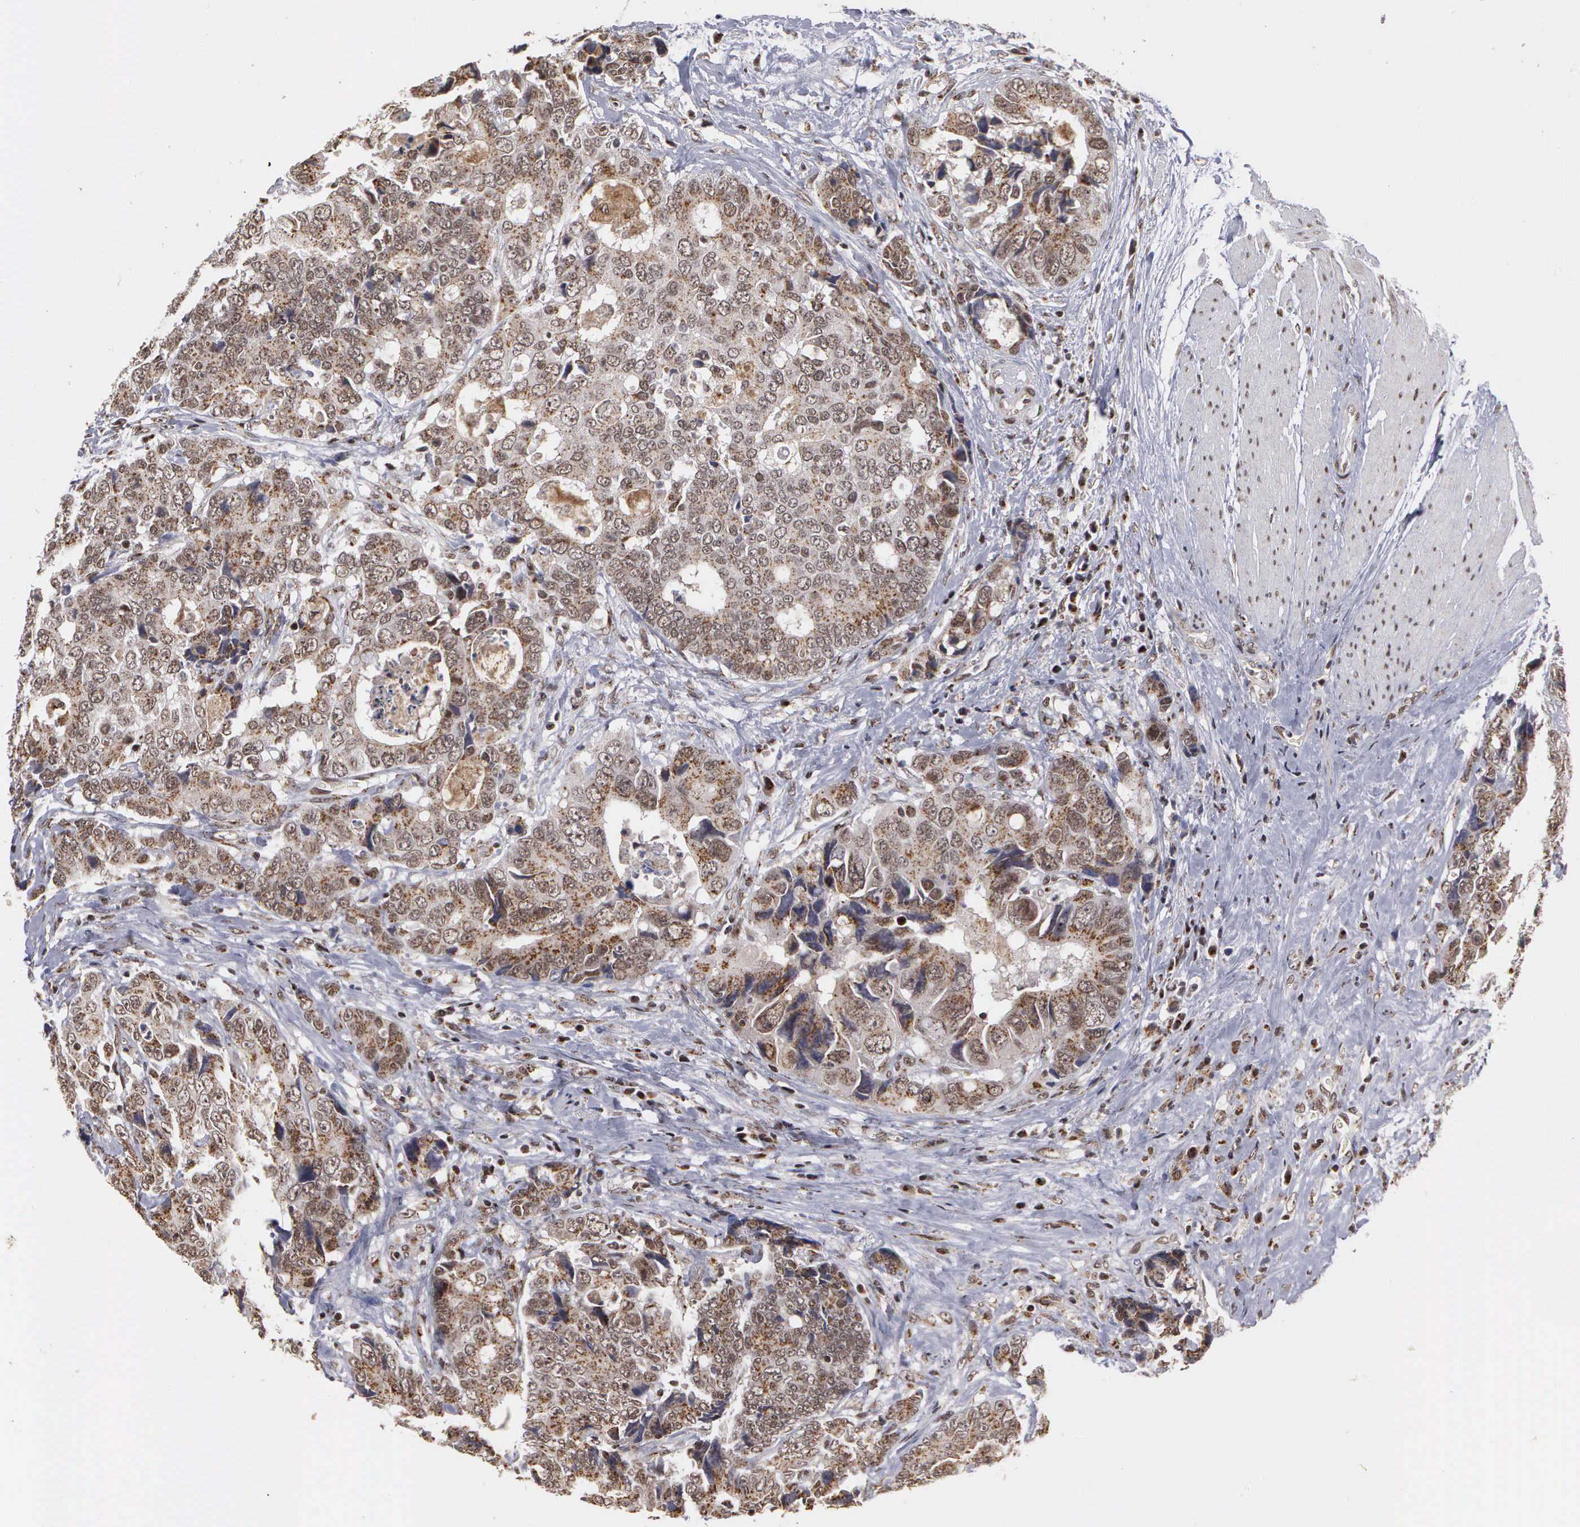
{"staining": {"intensity": "moderate", "quantity": "25%-75%", "location": "cytoplasmic/membranous,nuclear"}, "tissue": "colorectal cancer", "cell_type": "Tumor cells", "image_type": "cancer", "snomed": [{"axis": "morphology", "description": "Adenocarcinoma, NOS"}, {"axis": "topography", "description": "Rectum"}], "caption": "An immunohistochemistry histopathology image of neoplastic tissue is shown. Protein staining in brown shows moderate cytoplasmic/membranous and nuclear positivity in adenocarcinoma (colorectal) within tumor cells. The protein is stained brown, and the nuclei are stained in blue (DAB (3,3'-diaminobenzidine) IHC with brightfield microscopy, high magnification).", "gene": "GTF2A1", "patient": {"sex": "female", "age": 67}}